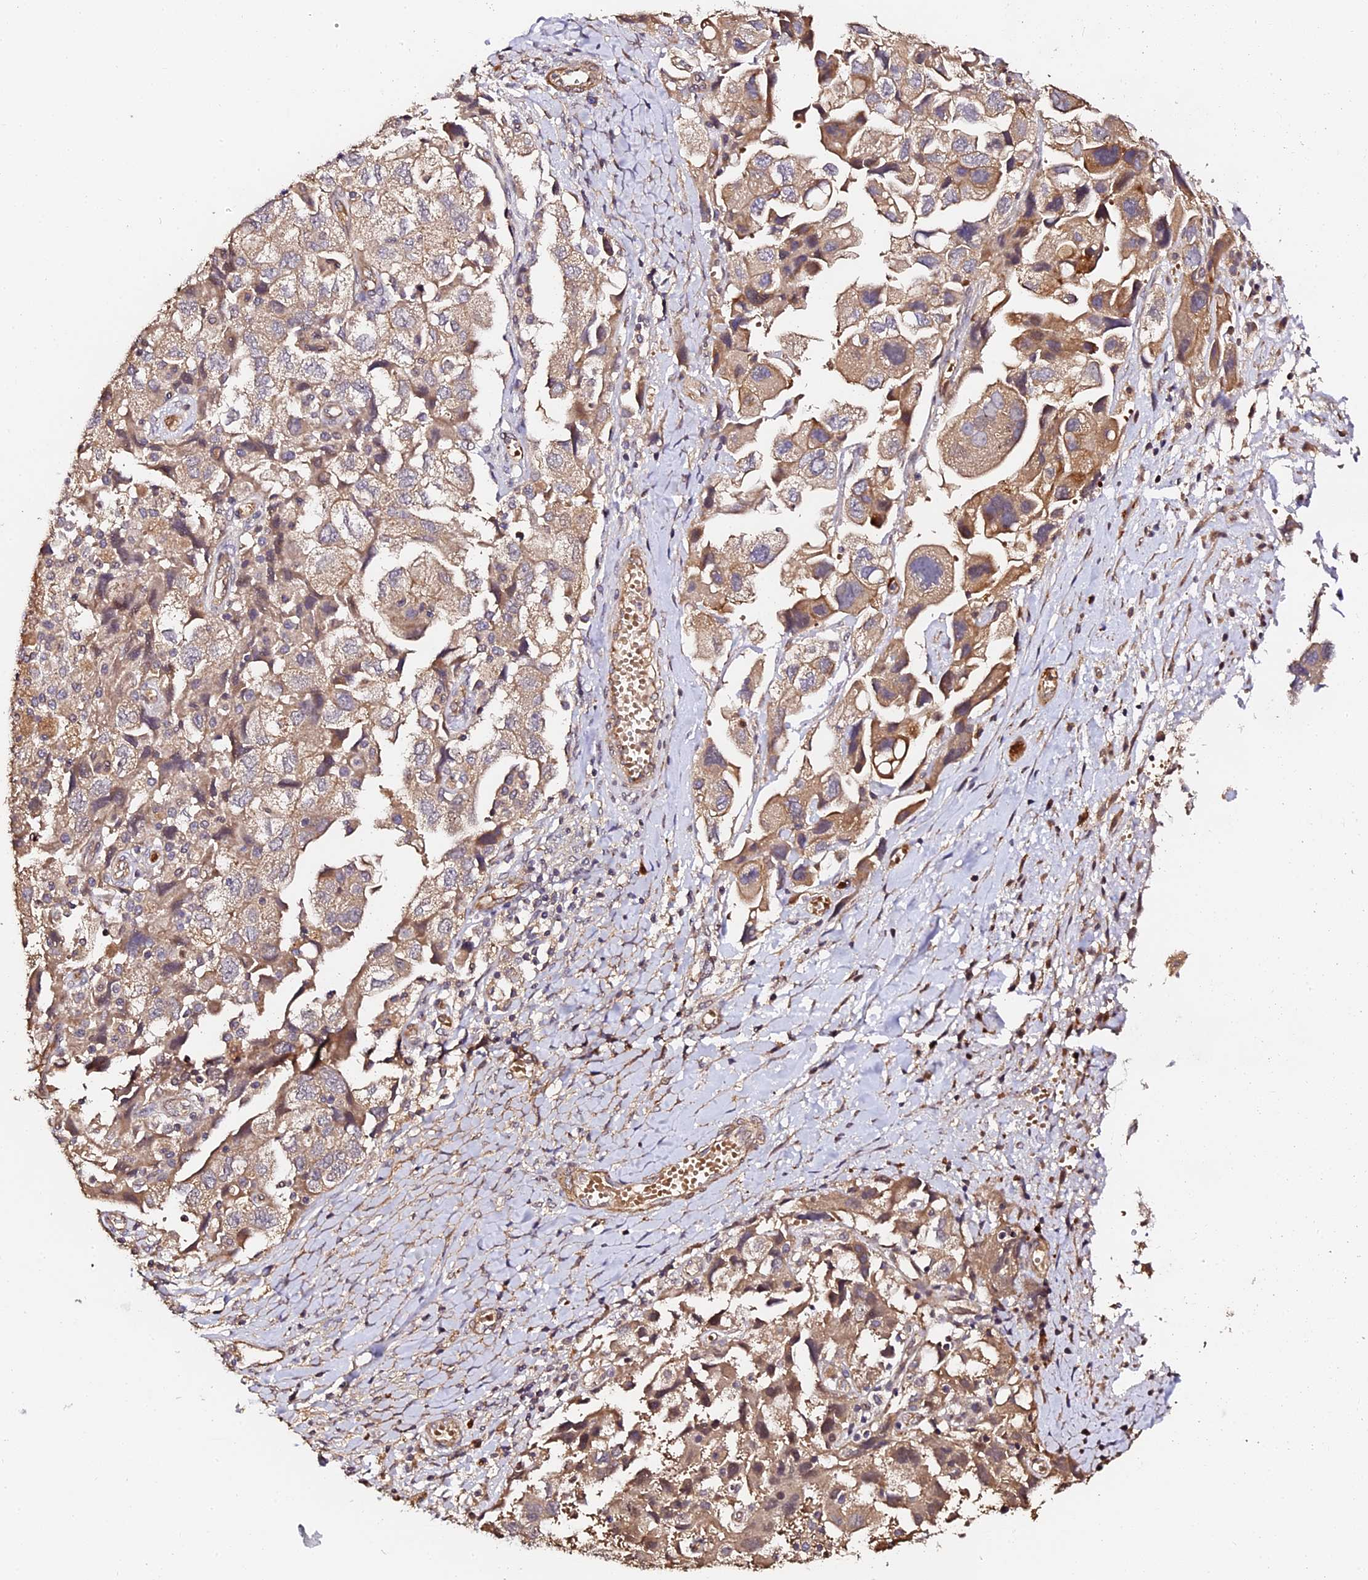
{"staining": {"intensity": "moderate", "quantity": ">75%", "location": "cytoplasmic/membranous"}, "tissue": "ovarian cancer", "cell_type": "Tumor cells", "image_type": "cancer", "snomed": [{"axis": "morphology", "description": "Carcinoma, NOS"}, {"axis": "morphology", "description": "Cystadenocarcinoma, serous, NOS"}, {"axis": "topography", "description": "Ovary"}], "caption": "Tumor cells exhibit medium levels of moderate cytoplasmic/membranous staining in approximately >75% of cells in human ovarian cancer. (brown staining indicates protein expression, while blue staining denotes nuclei).", "gene": "TDO2", "patient": {"sex": "female", "age": 69}}